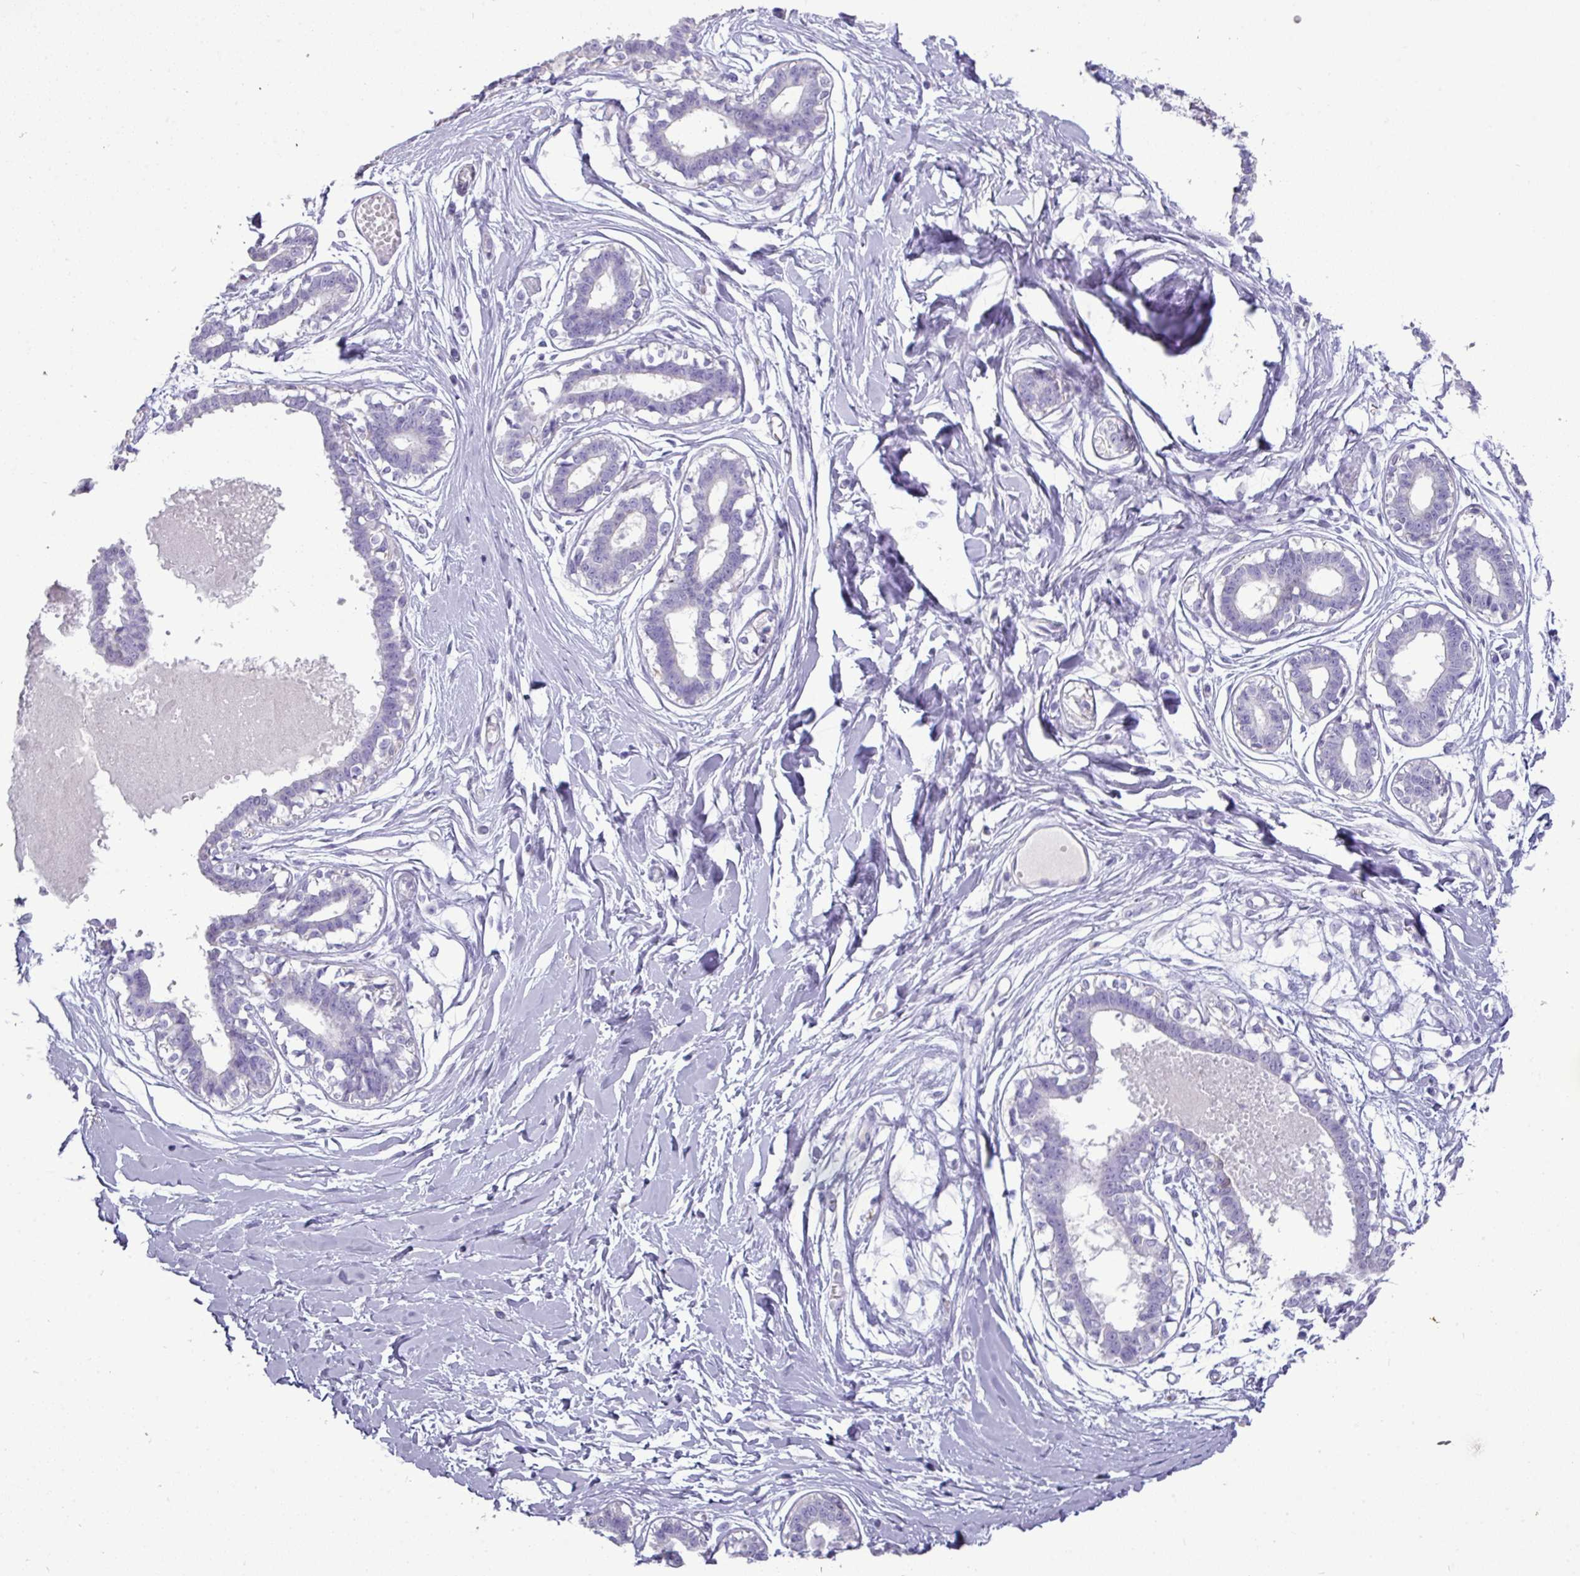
{"staining": {"intensity": "negative", "quantity": "none", "location": "none"}, "tissue": "breast", "cell_type": "Adipocytes", "image_type": "normal", "snomed": [{"axis": "morphology", "description": "Normal tissue, NOS"}, {"axis": "topography", "description": "Breast"}], "caption": "Breast was stained to show a protein in brown. There is no significant expression in adipocytes. Nuclei are stained in blue.", "gene": "GSTA1", "patient": {"sex": "female", "age": 45}}